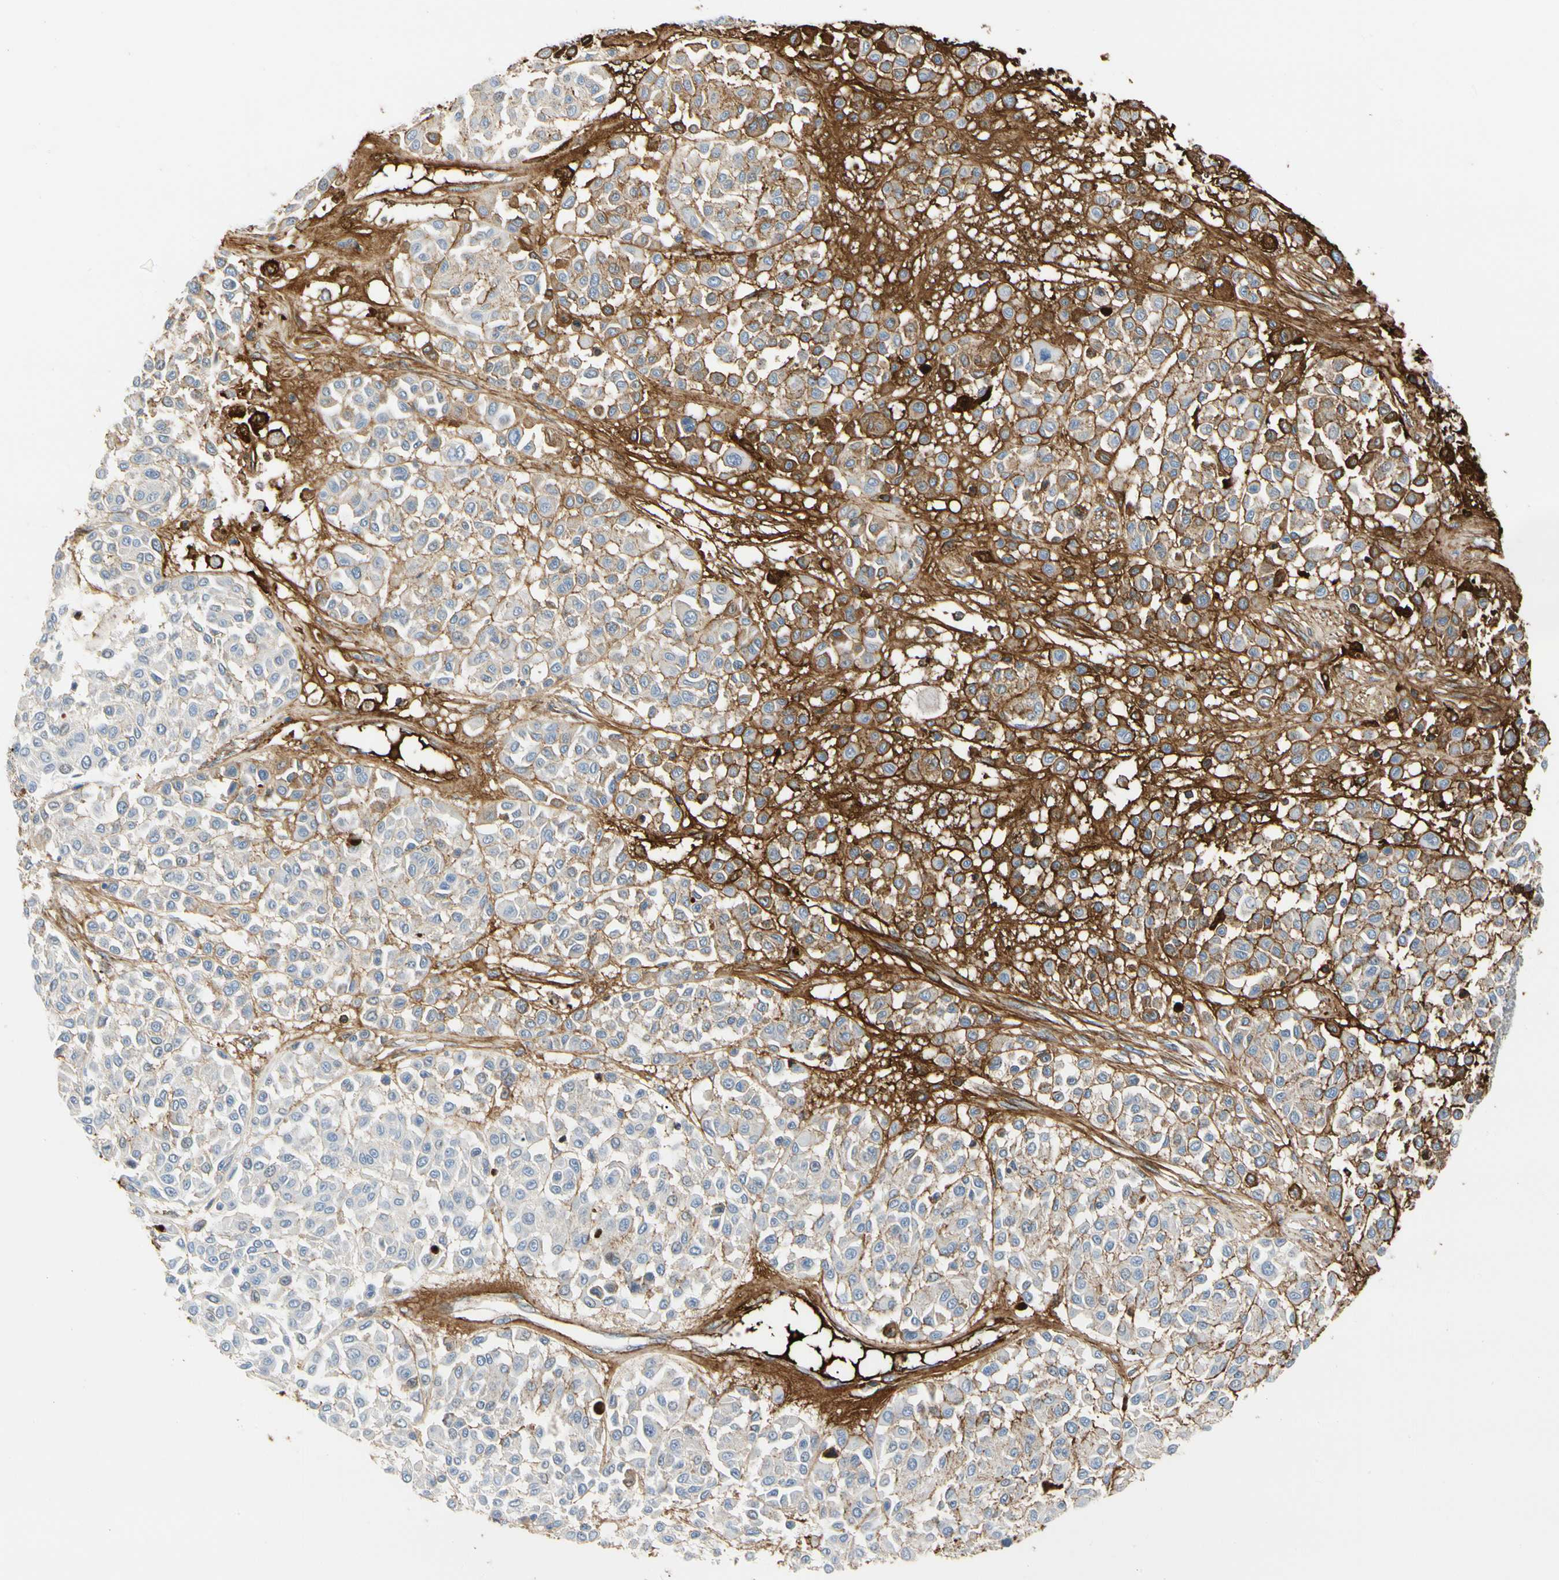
{"staining": {"intensity": "strong", "quantity": "25%-75%", "location": "cytoplasmic/membranous"}, "tissue": "melanoma", "cell_type": "Tumor cells", "image_type": "cancer", "snomed": [{"axis": "morphology", "description": "Malignant melanoma, Metastatic site"}, {"axis": "topography", "description": "Soft tissue"}], "caption": "DAB immunohistochemical staining of melanoma exhibits strong cytoplasmic/membranous protein staining in approximately 25%-75% of tumor cells. Using DAB (3,3'-diaminobenzidine) (brown) and hematoxylin (blue) stains, captured at high magnification using brightfield microscopy.", "gene": "FGB", "patient": {"sex": "male", "age": 41}}